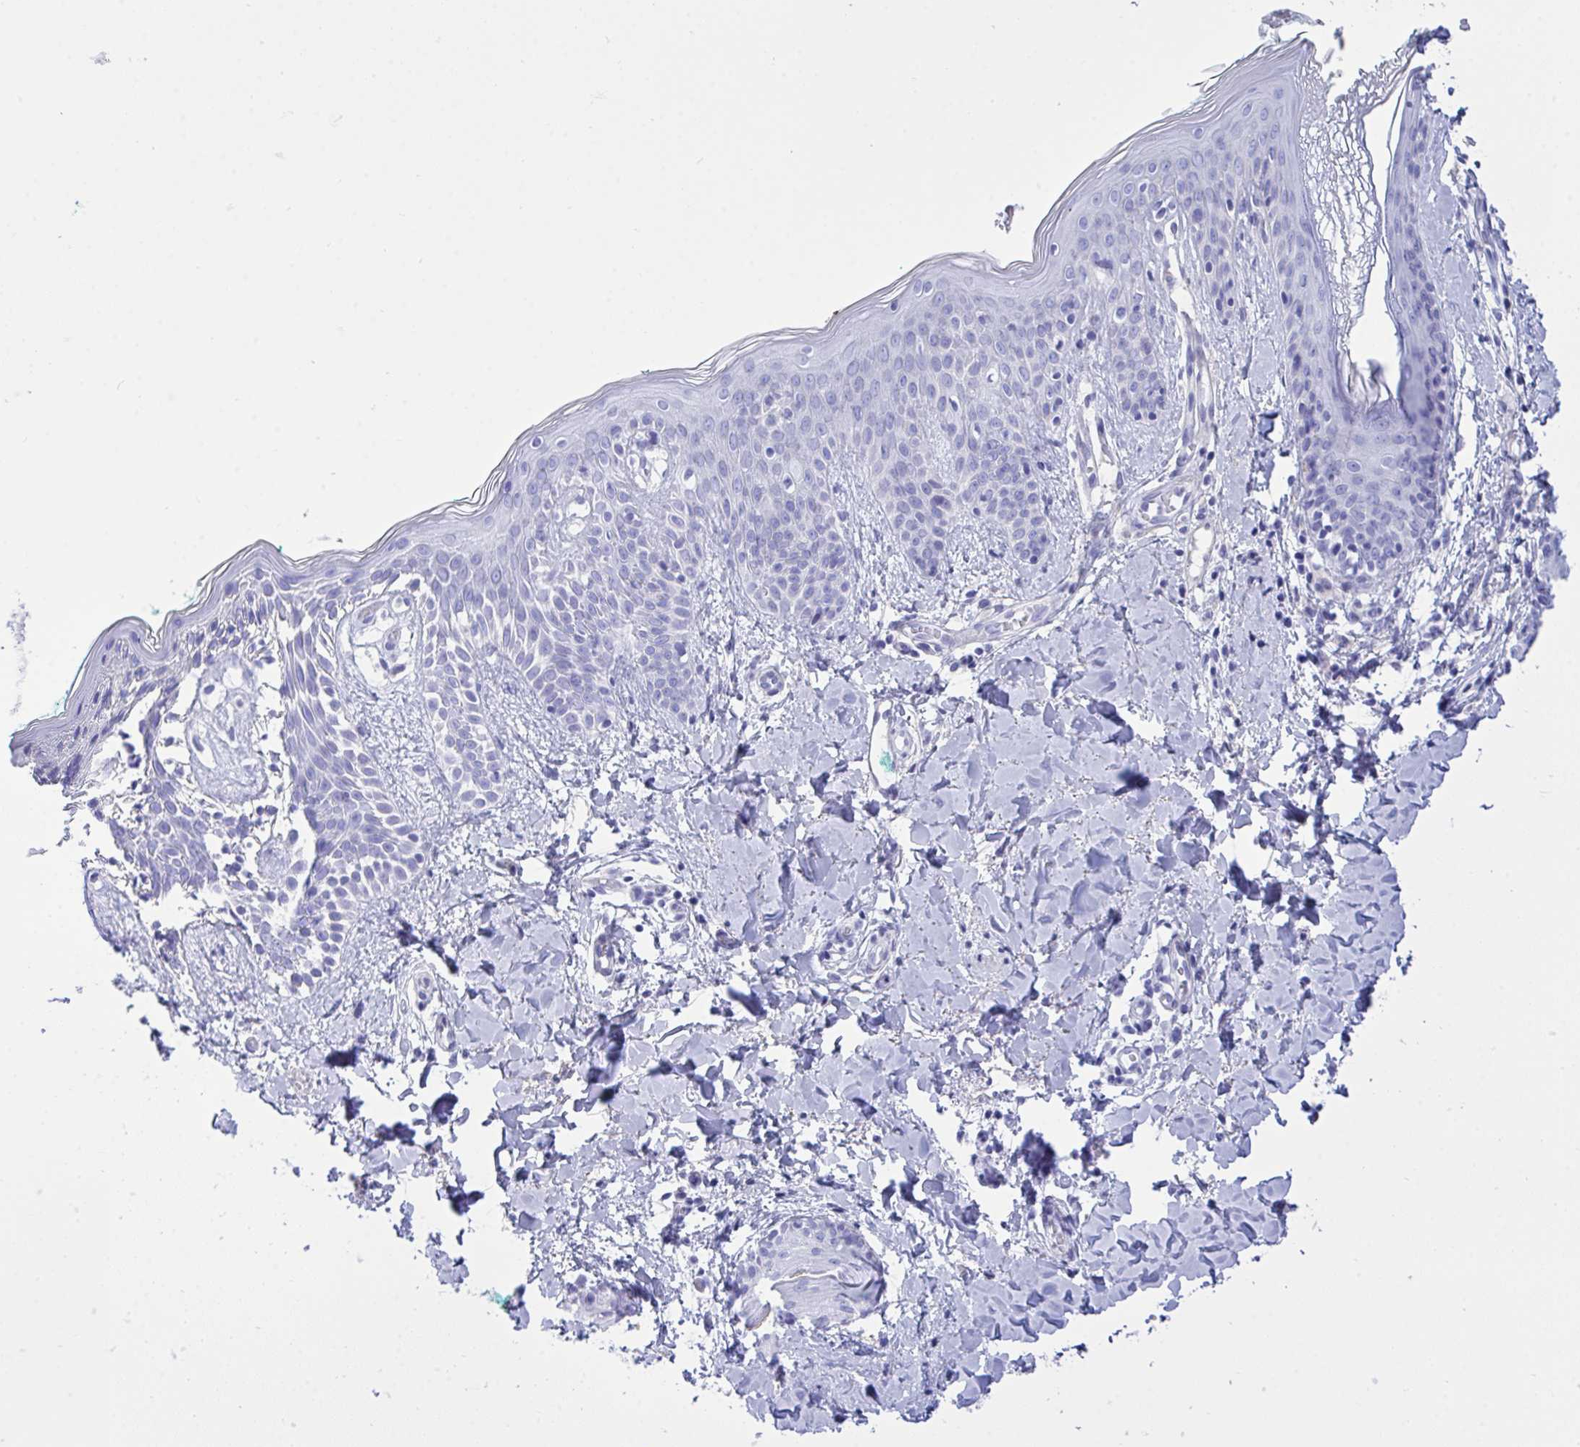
{"staining": {"intensity": "negative", "quantity": "none", "location": "none"}, "tissue": "skin", "cell_type": "Fibroblasts", "image_type": "normal", "snomed": [{"axis": "morphology", "description": "Normal tissue, NOS"}, {"axis": "topography", "description": "Skin"}], "caption": "Immunohistochemical staining of benign skin shows no significant staining in fibroblasts. Nuclei are stained in blue.", "gene": "BEX5", "patient": {"sex": "male", "age": 16}}